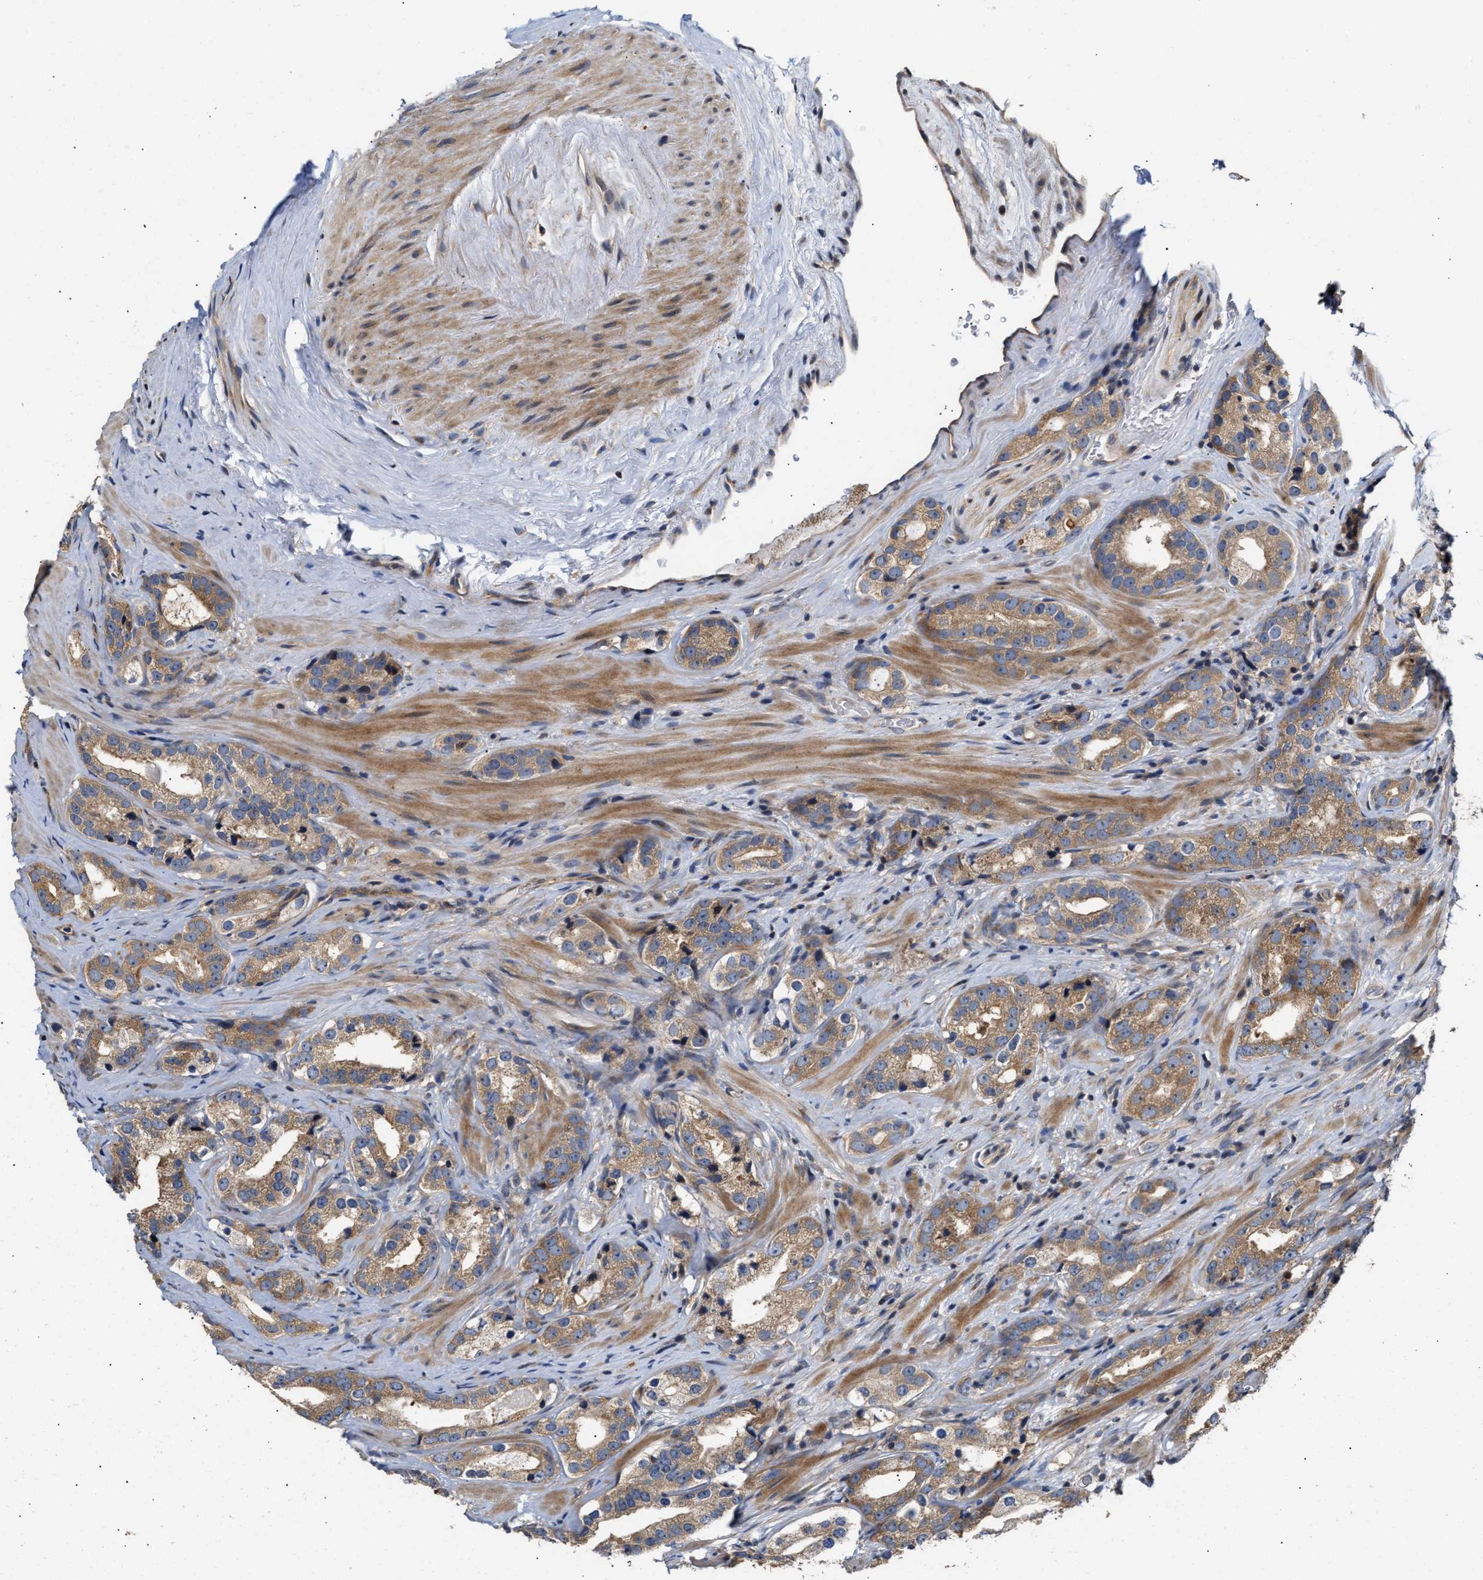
{"staining": {"intensity": "moderate", "quantity": ">75%", "location": "cytoplasmic/membranous"}, "tissue": "prostate cancer", "cell_type": "Tumor cells", "image_type": "cancer", "snomed": [{"axis": "morphology", "description": "Adenocarcinoma, High grade"}, {"axis": "topography", "description": "Prostate"}], "caption": "Moderate cytoplasmic/membranous expression is present in approximately >75% of tumor cells in prostate cancer (adenocarcinoma (high-grade)).", "gene": "CLIP2", "patient": {"sex": "male", "age": 63}}